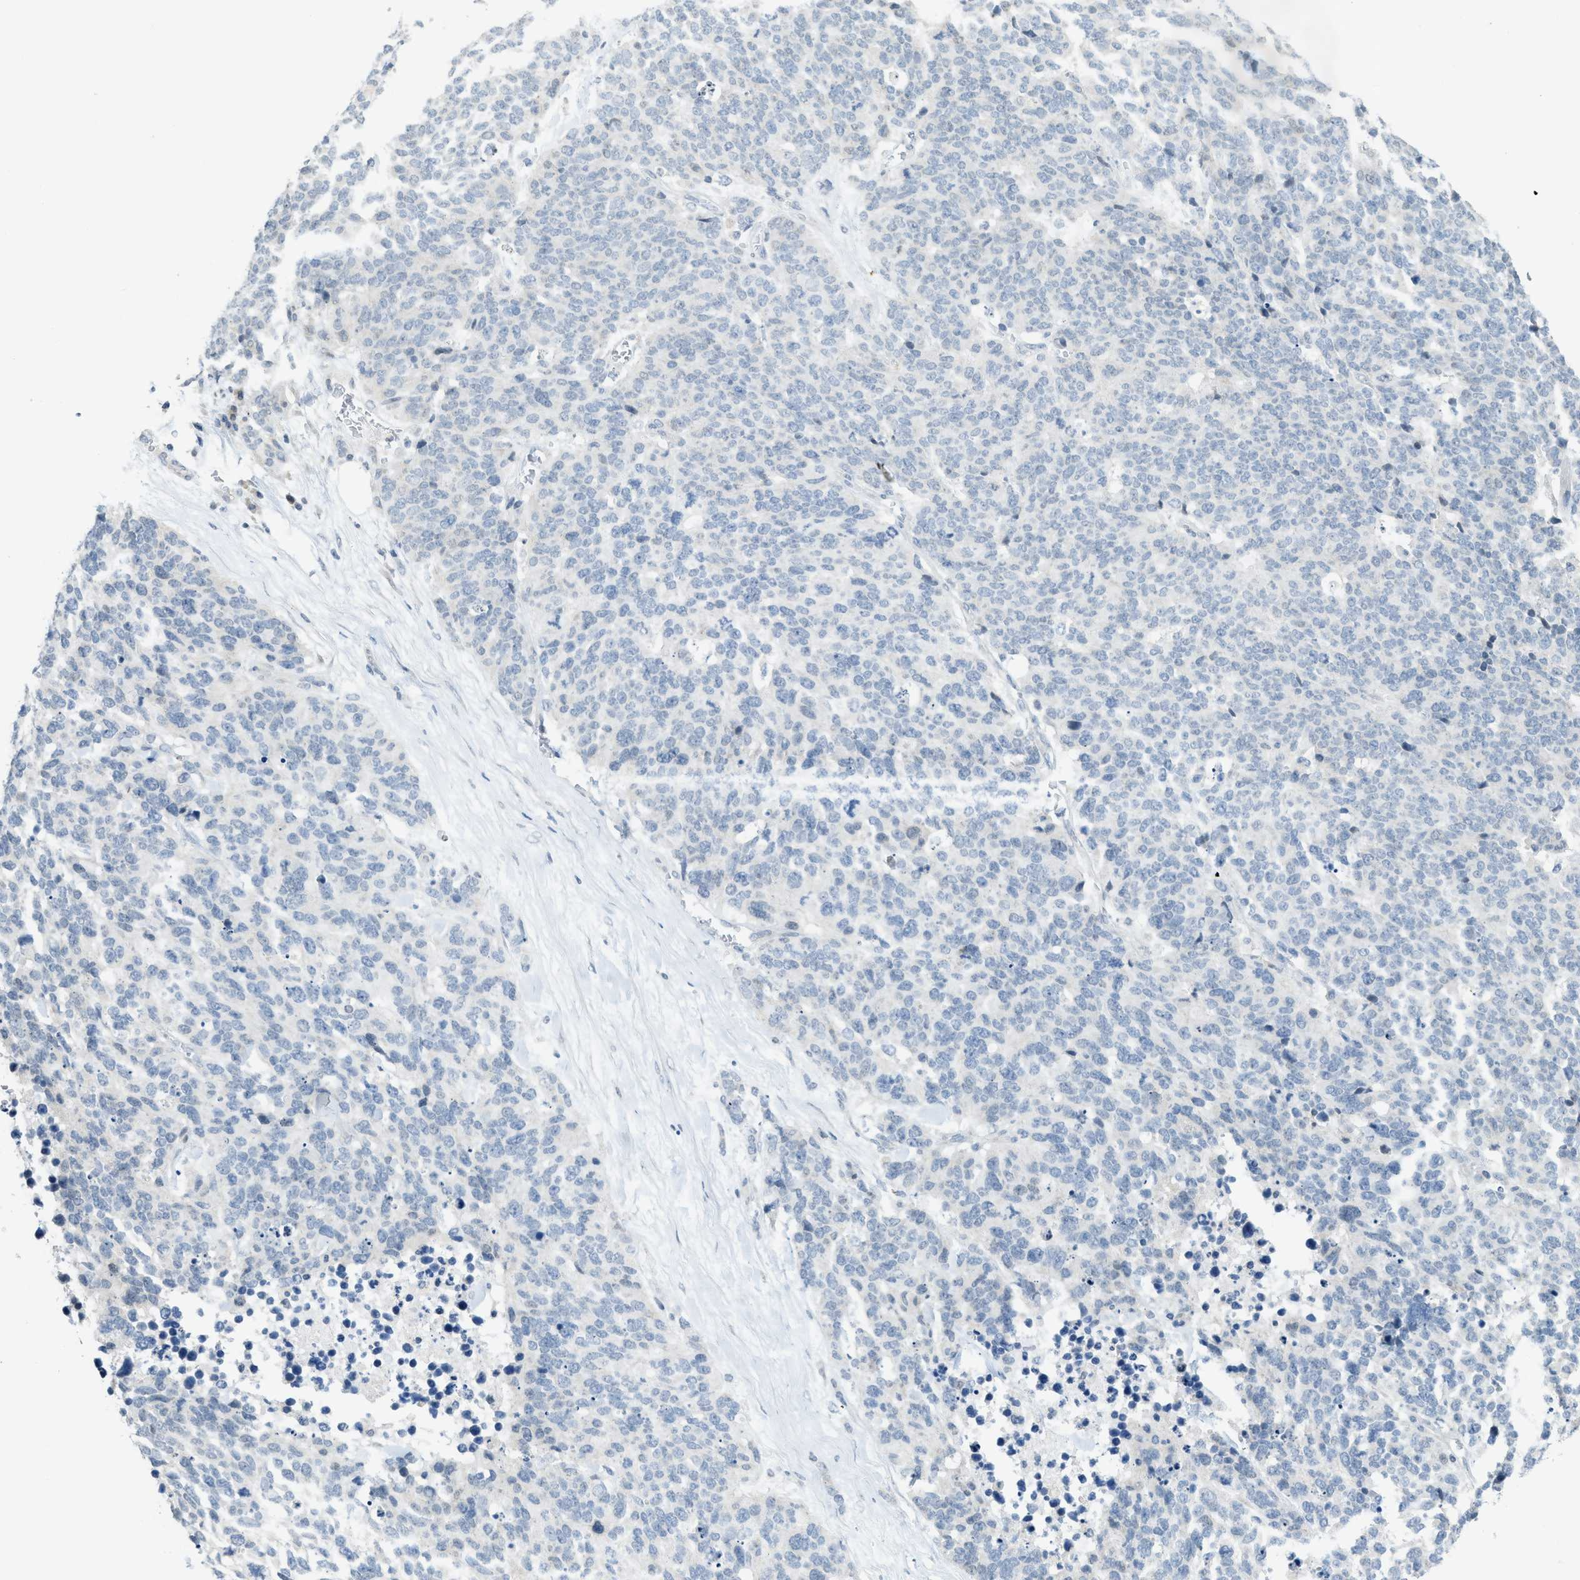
{"staining": {"intensity": "negative", "quantity": "none", "location": "none"}, "tissue": "lung cancer", "cell_type": "Tumor cells", "image_type": "cancer", "snomed": [{"axis": "morphology", "description": "Neoplasm, malignant, NOS"}, {"axis": "topography", "description": "Lung"}], "caption": "High magnification brightfield microscopy of lung cancer stained with DAB (3,3'-diaminobenzidine) (brown) and counterstained with hematoxylin (blue): tumor cells show no significant expression.", "gene": "TXNDC2", "patient": {"sex": "female", "age": 58}}